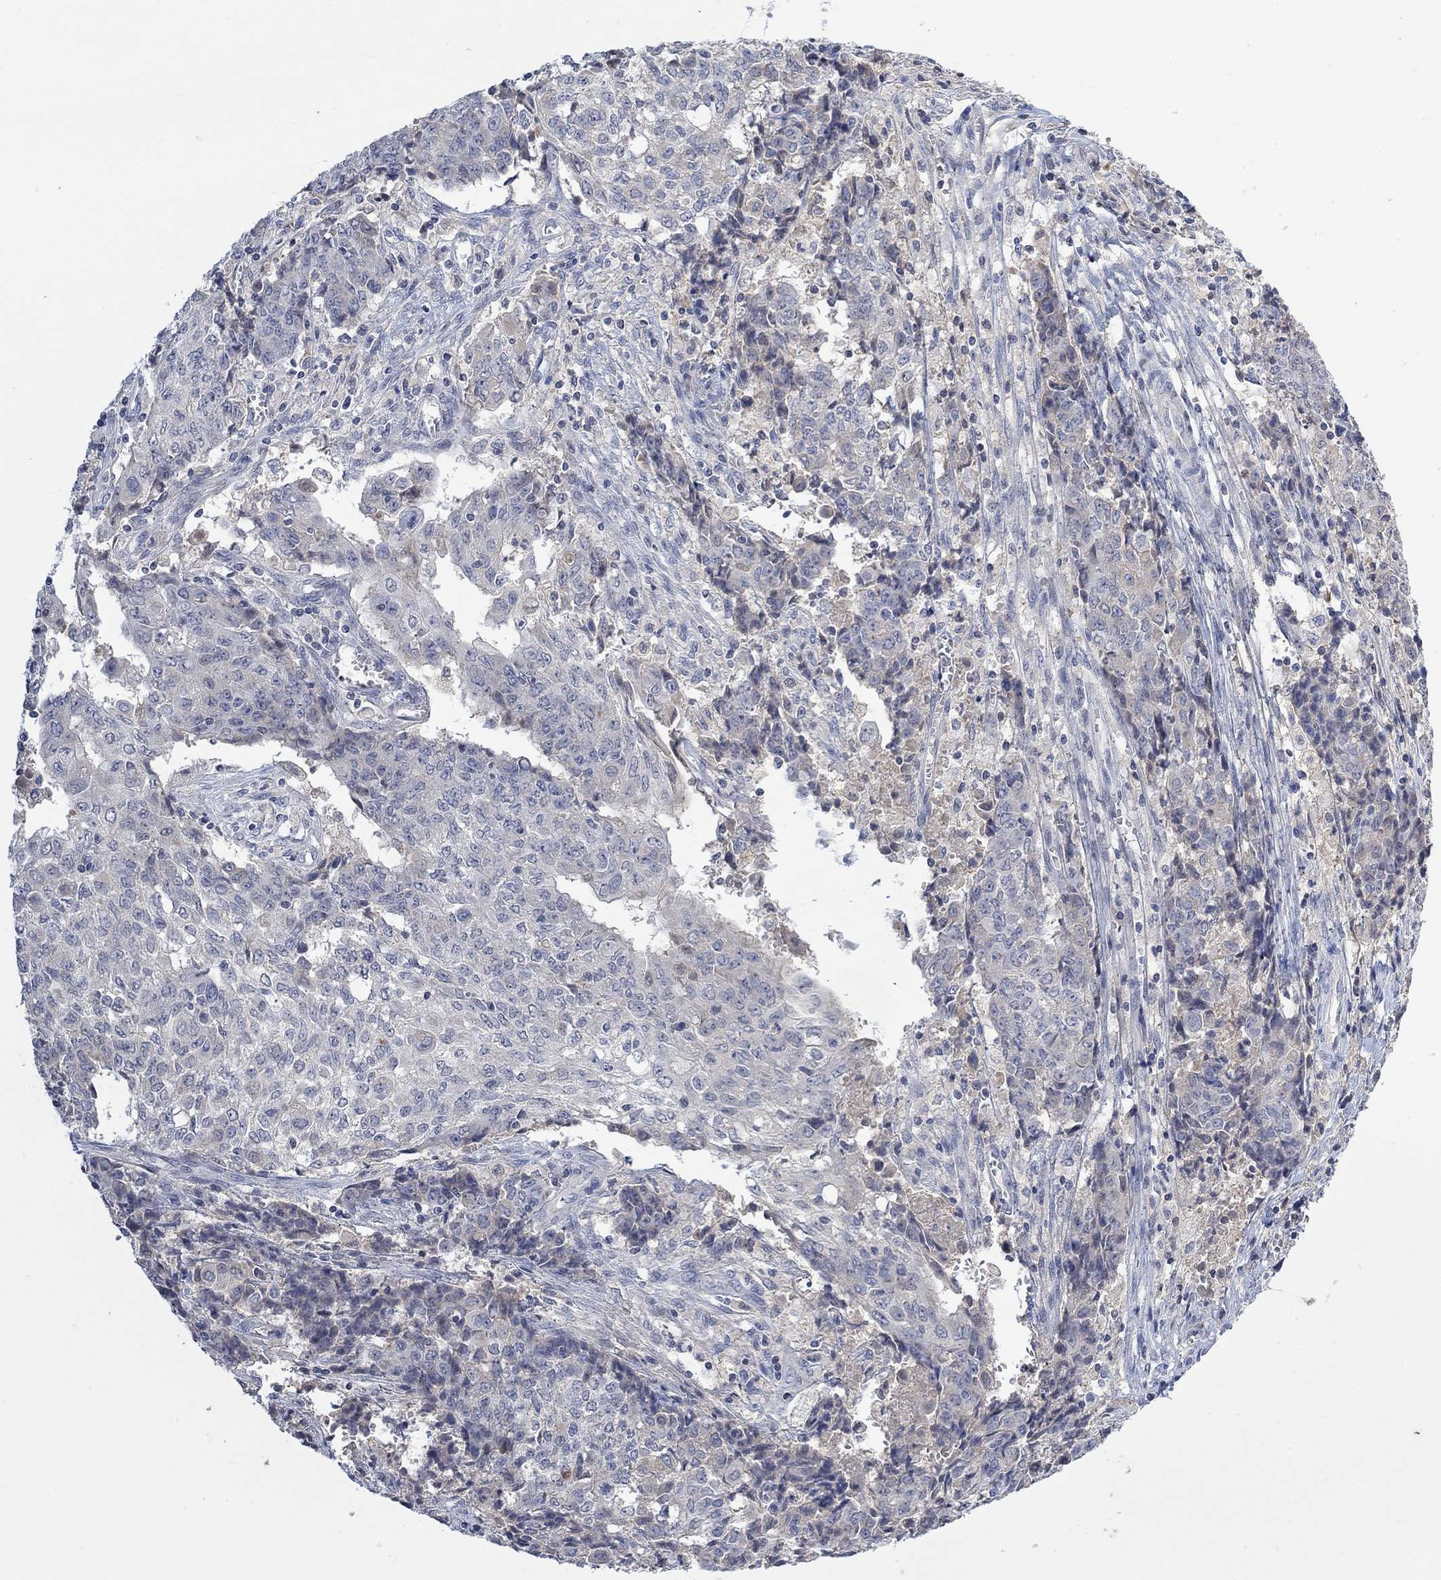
{"staining": {"intensity": "negative", "quantity": "none", "location": "none"}, "tissue": "ovarian cancer", "cell_type": "Tumor cells", "image_type": "cancer", "snomed": [{"axis": "morphology", "description": "Carcinoma, endometroid"}, {"axis": "topography", "description": "Ovary"}], "caption": "Tumor cells are negative for protein expression in human endometroid carcinoma (ovarian). (DAB immunohistochemistry (IHC) visualized using brightfield microscopy, high magnification).", "gene": "MSTN", "patient": {"sex": "female", "age": 42}}